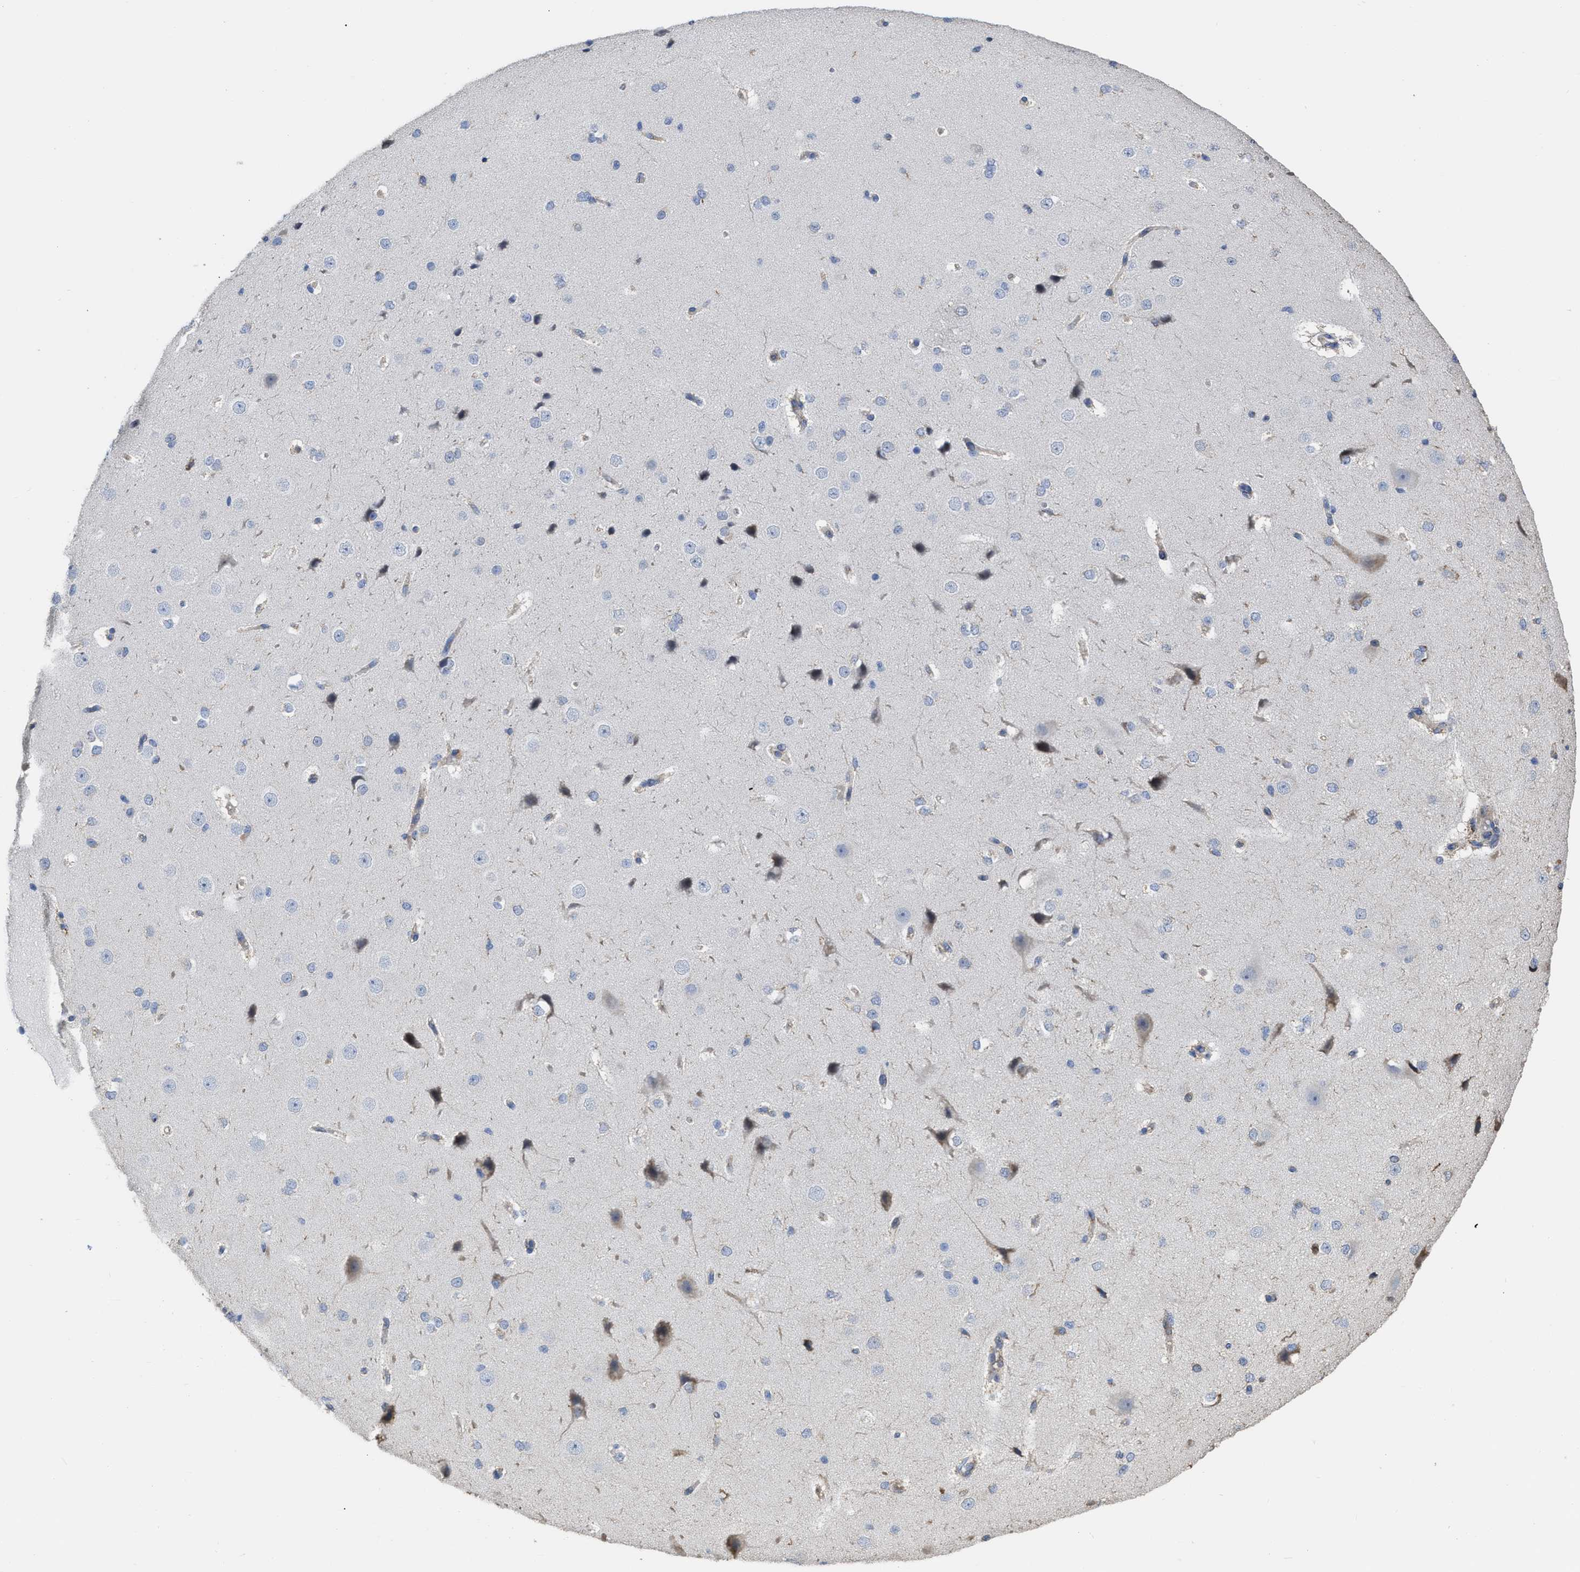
{"staining": {"intensity": "weak", "quantity": ">75%", "location": "cytoplasmic/membranous"}, "tissue": "cerebral cortex", "cell_type": "Endothelial cells", "image_type": "normal", "snomed": [{"axis": "morphology", "description": "Normal tissue, NOS"}, {"axis": "morphology", "description": "Developmental malformation"}, {"axis": "topography", "description": "Cerebral cortex"}], "caption": "Cerebral cortex stained with immunohistochemistry shows weak cytoplasmic/membranous positivity in about >75% of endothelial cells. The staining is performed using DAB (3,3'-diaminobenzidine) brown chromogen to label protein expression. The nuclei are counter-stained blue using hematoxylin.", "gene": "AK2", "patient": {"sex": "female", "age": 30}}